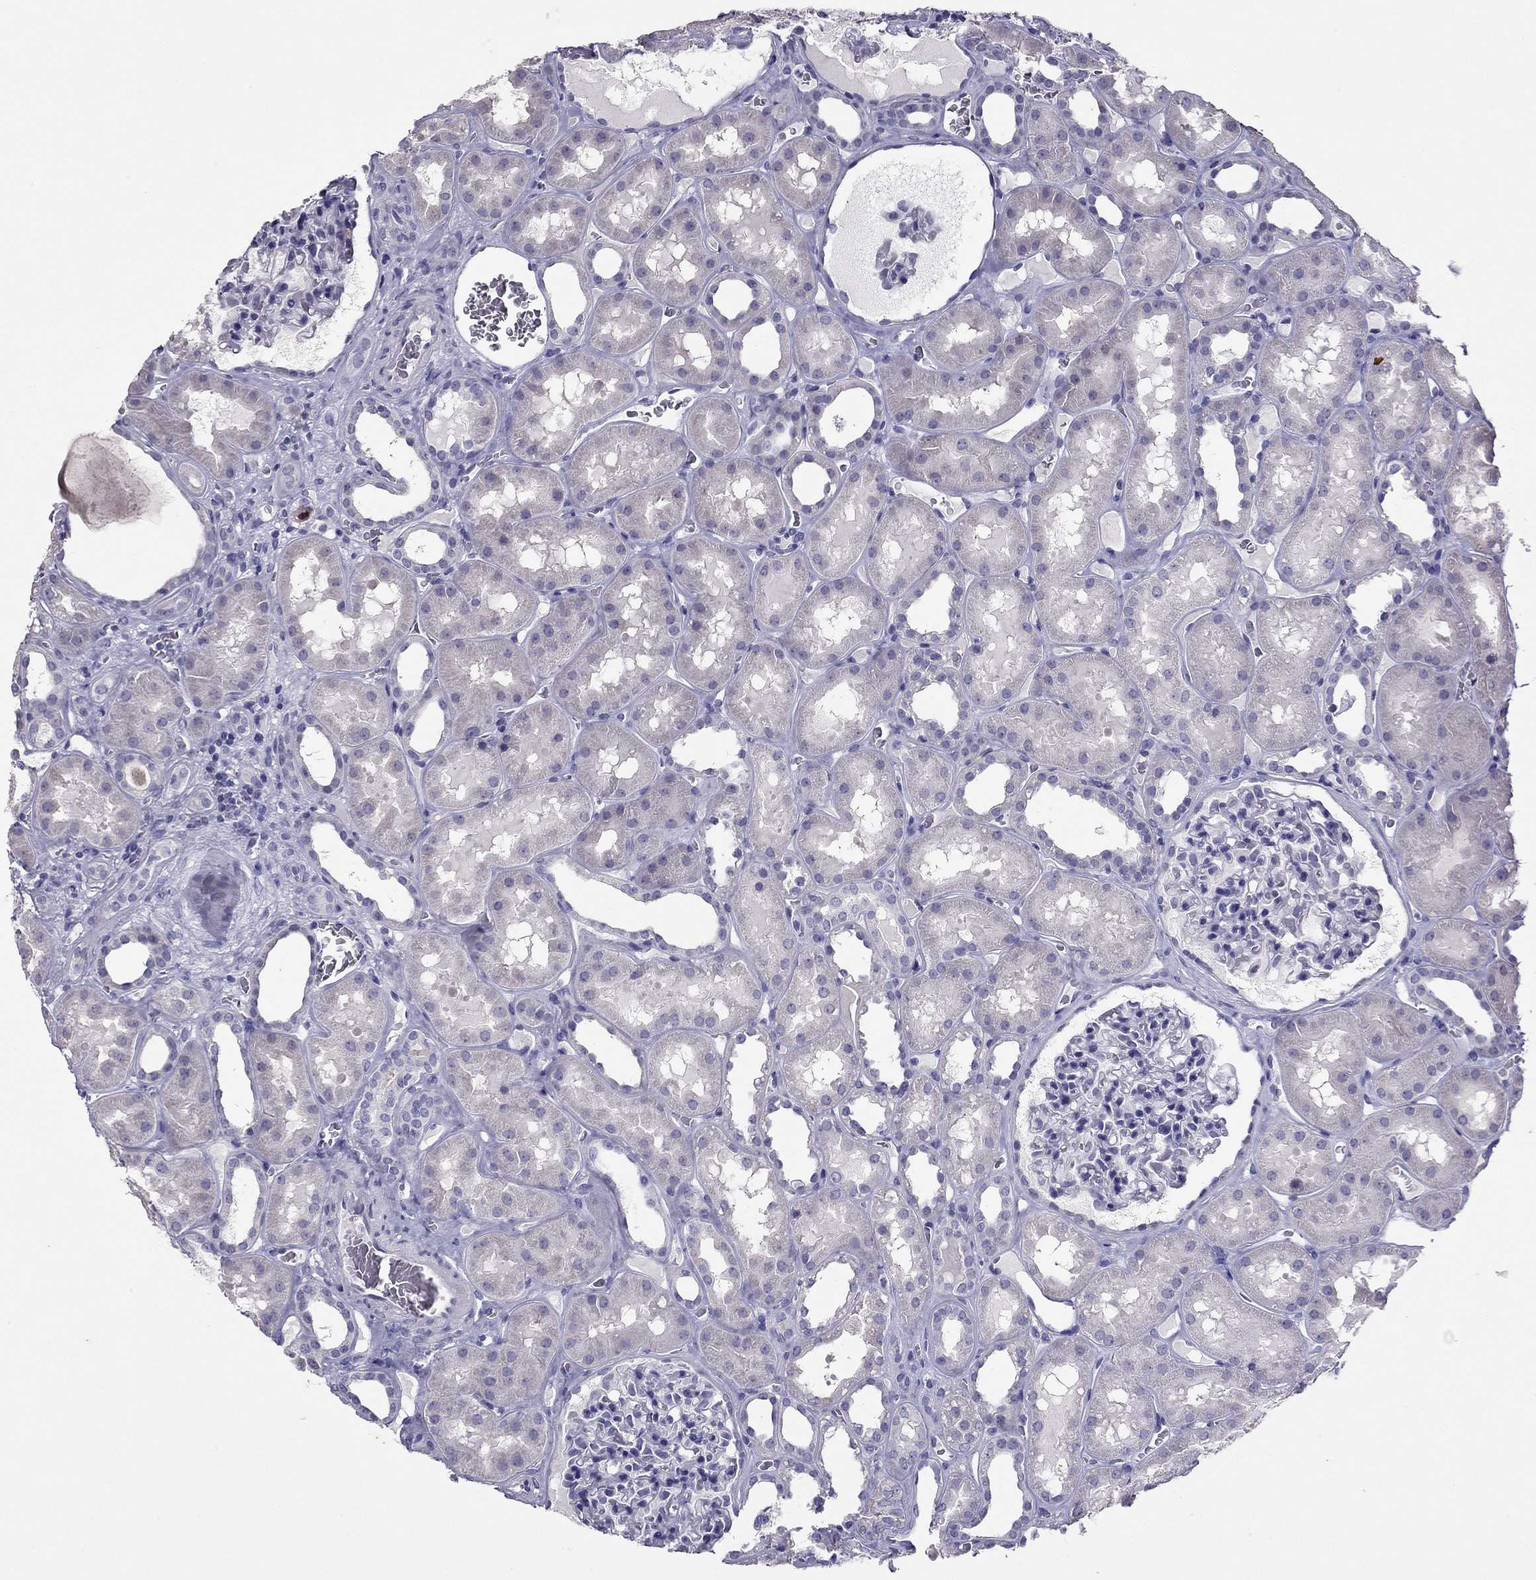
{"staining": {"intensity": "negative", "quantity": "none", "location": "none"}, "tissue": "kidney", "cell_type": "Cells in glomeruli", "image_type": "normal", "snomed": [{"axis": "morphology", "description": "Normal tissue, NOS"}, {"axis": "topography", "description": "Kidney"}], "caption": "Immunohistochemistry (IHC) histopathology image of unremarkable kidney: kidney stained with DAB exhibits no significant protein expression in cells in glomeruli. (DAB IHC visualized using brightfield microscopy, high magnification).", "gene": "RHO", "patient": {"sex": "female", "age": 41}}